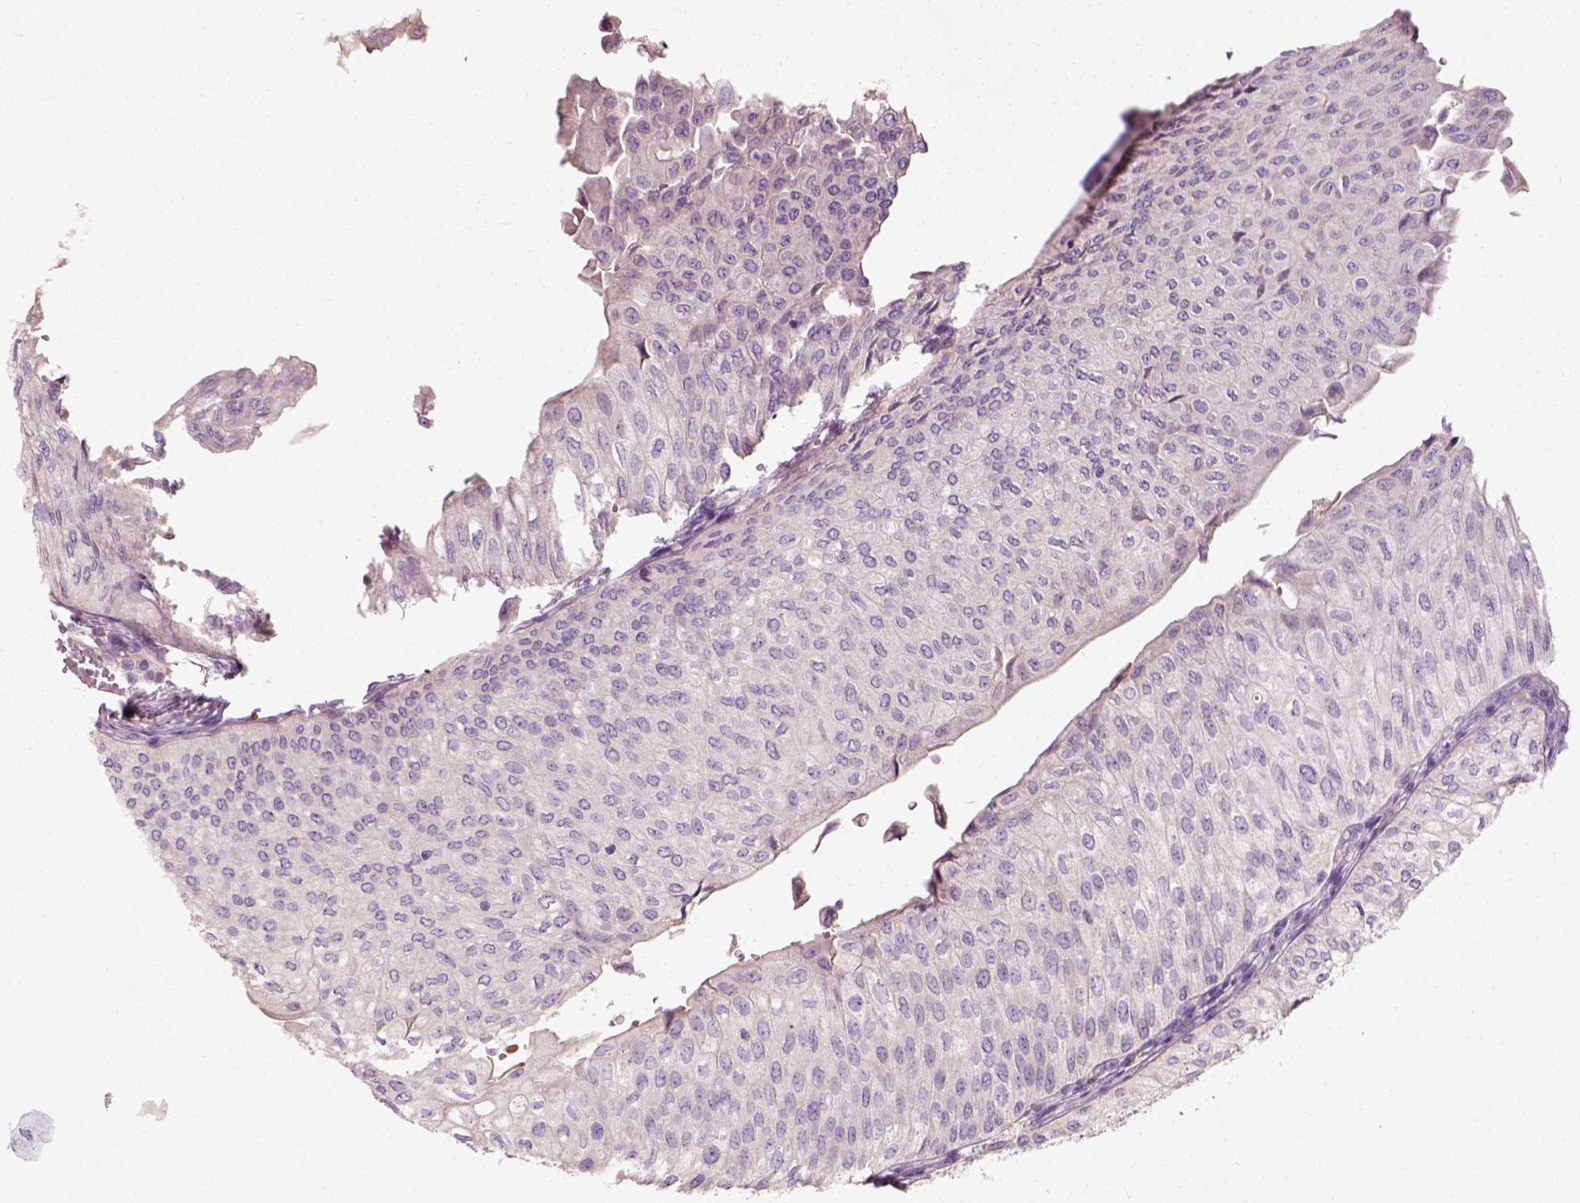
{"staining": {"intensity": "negative", "quantity": "none", "location": "none"}, "tissue": "urothelial cancer", "cell_type": "Tumor cells", "image_type": "cancer", "snomed": [{"axis": "morphology", "description": "Urothelial carcinoma, NOS"}, {"axis": "topography", "description": "Urinary bladder"}], "caption": "DAB immunohistochemical staining of human urothelial cancer reveals no significant positivity in tumor cells.", "gene": "DHCR24", "patient": {"sex": "male", "age": 62}}